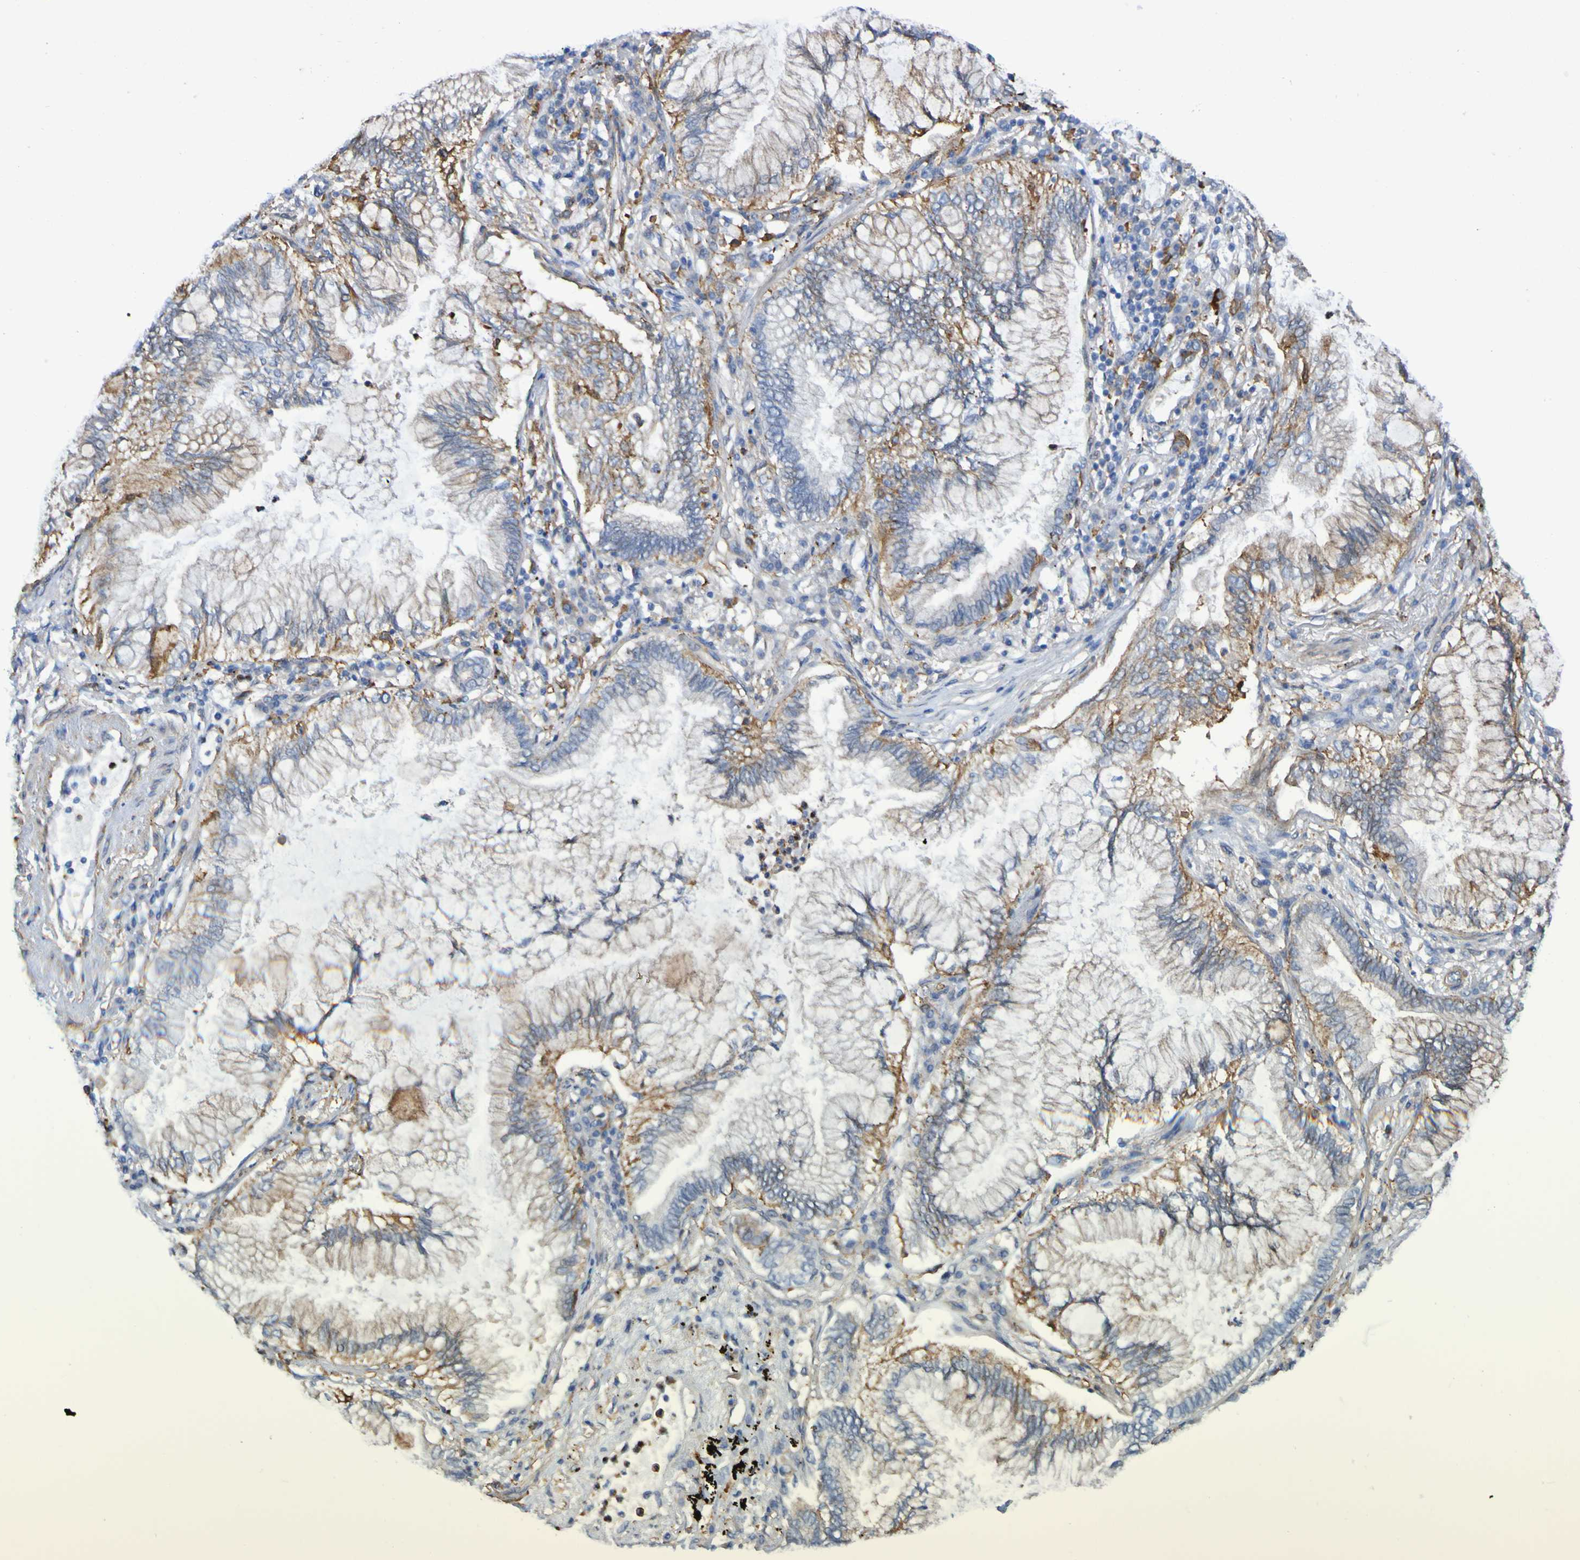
{"staining": {"intensity": "moderate", "quantity": "25%-75%", "location": "cytoplasmic/membranous"}, "tissue": "lung cancer", "cell_type": "Tumor cells", "image_type": "cancer", "snomed": [{"axis": "morphology", "description": "Normal tissue, NOS"}, {"axis": "morphology", "description": "Adenocarcinoma, NOS"}, {"axis": "topography", "description": "Bronchus"}, {"axis": "topography", "description": "Lung"}], "caption": "DAB (3,3'-diaminobenzidine) immunohistochemical staining of lung cancer exhibits moderate cytoplasmic/membranous protein expression in approximately 25%-75% of tumor cells.", "gene": "SCRG1", "patient": {"sex": "female", "age": 70}}